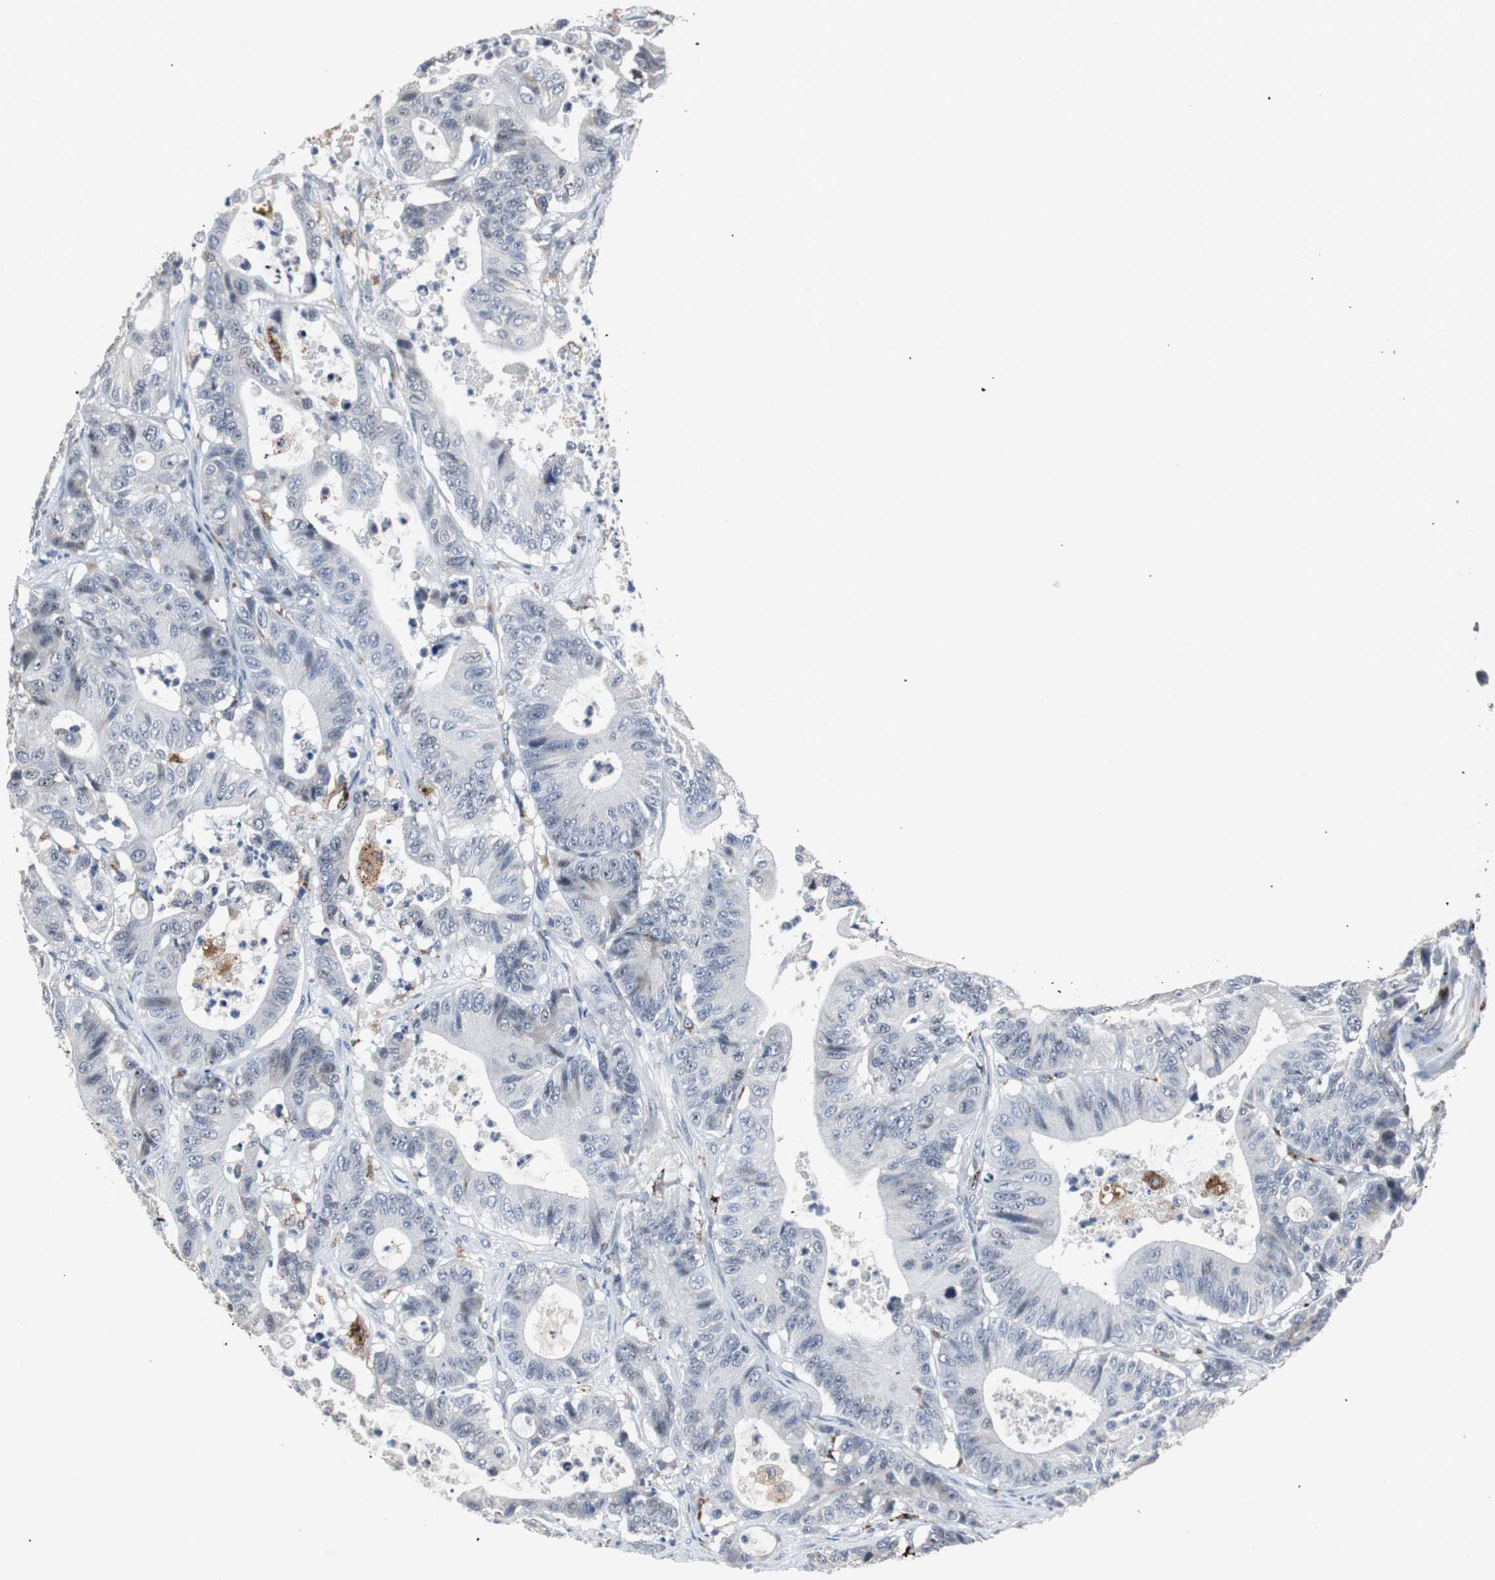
{"staining": {"intensity": "negative", "quantity": "none", "location": "none"}, "tissue": "colorectal cancer", "cell_type": "Tumor cells", "image_type": "cancer", "snomed": [{"axis": "morphology", "description": "Adenocarcinoma, NOS"}, {"axis": "topography", "description": "Colon"}], "caption": "DAB immunohistochemical staining of human adenocarcinoma (colorectal) exhibits no significant expression in tumor cells.", "gene": "PCYT1B", "patient": {"sex": "female", "age": 84}}